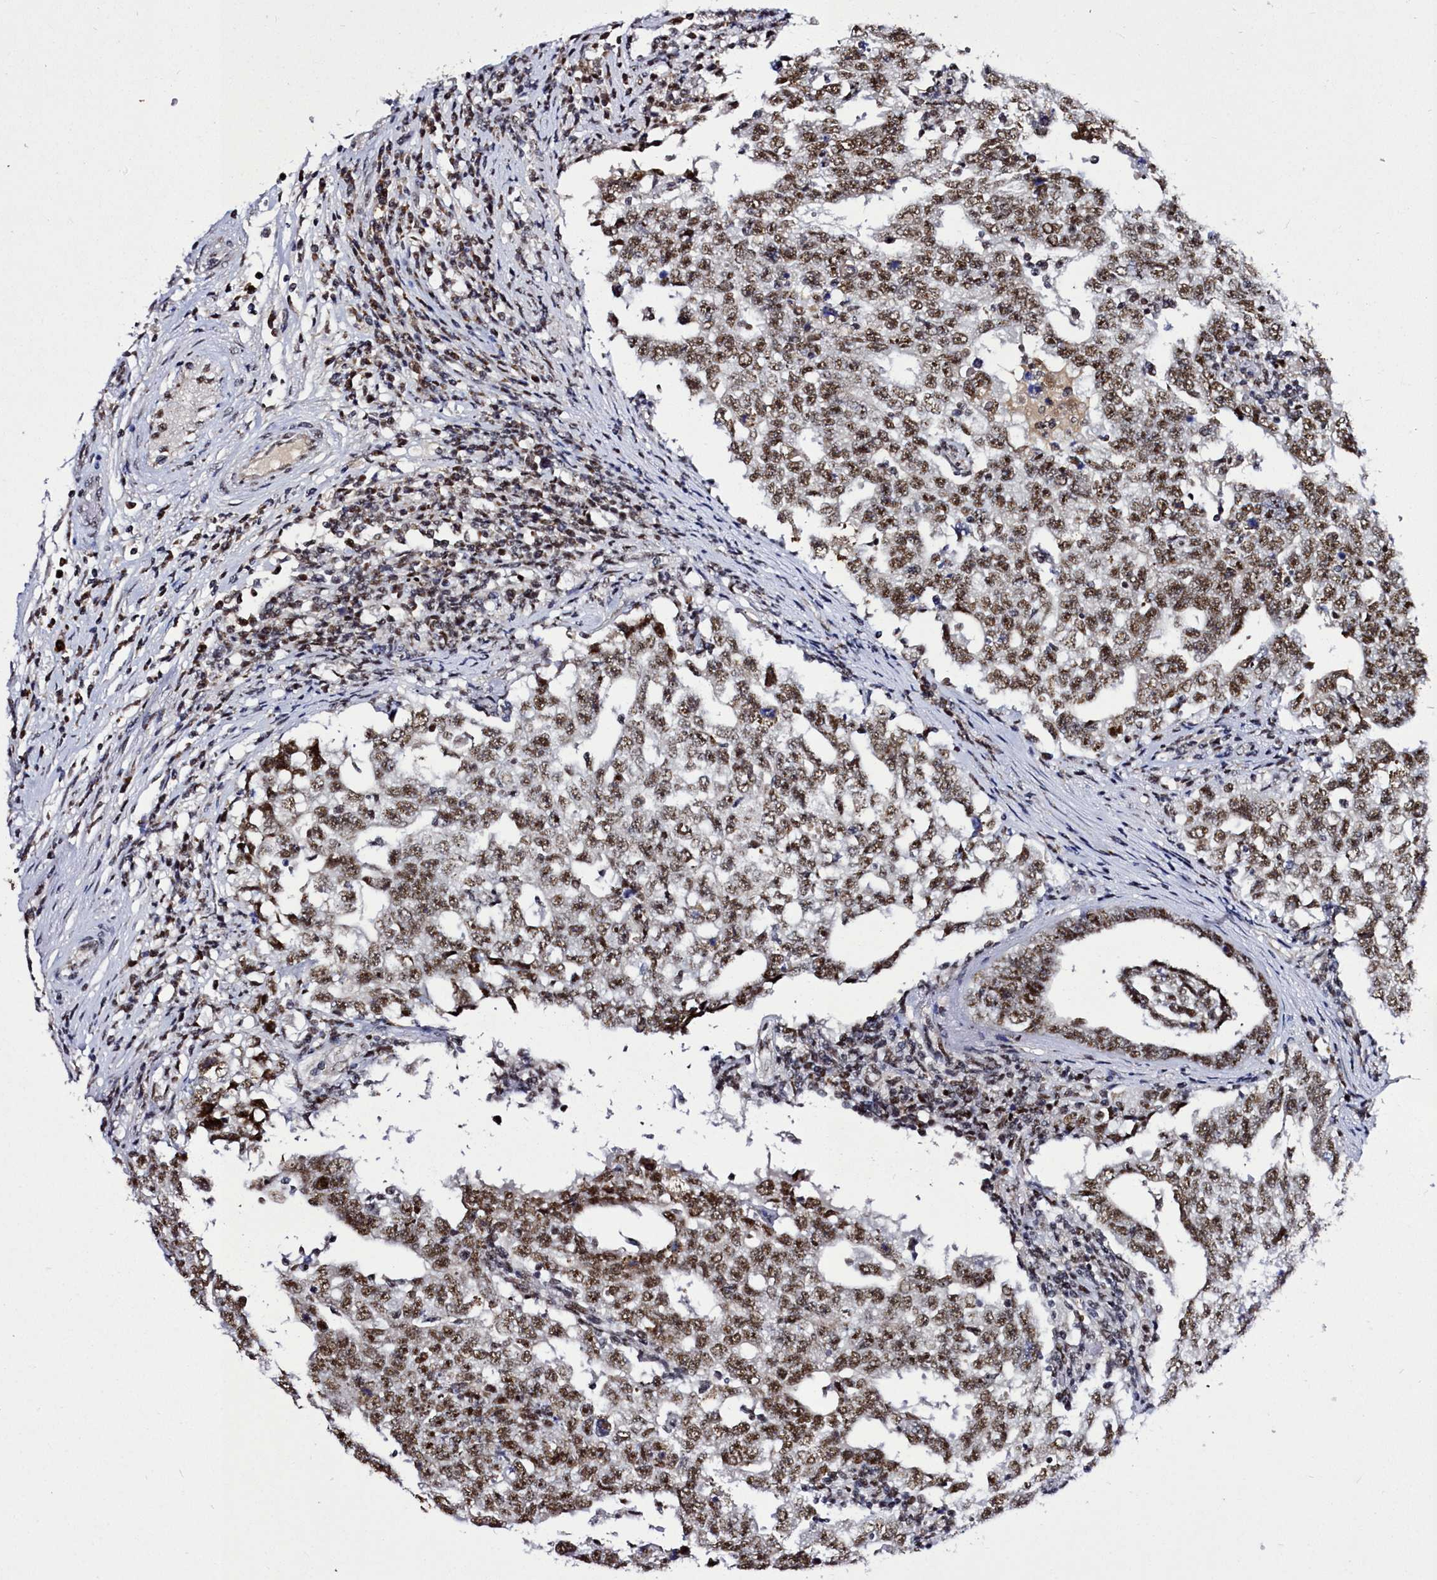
{"staining": {"intensity": "moderate", "quantity": ">75%", "location": "nuclear"}, "tissue": "testis cancer", "cell_type": "Tumor cells", "image_type": "cancer", "snomed": [{"axis": "morphology", "description": "Carcinoma, Embryonal, NOS"}, {"axis": "topography", "description": "Testis"}], "caption": "The immunohistochemical stain labels moderate nuclear staining in tumor cells of testis embryonal carcinoma tissue.", "gene": "POM121L2", "patient": {"sex": "male", "age": 26}}